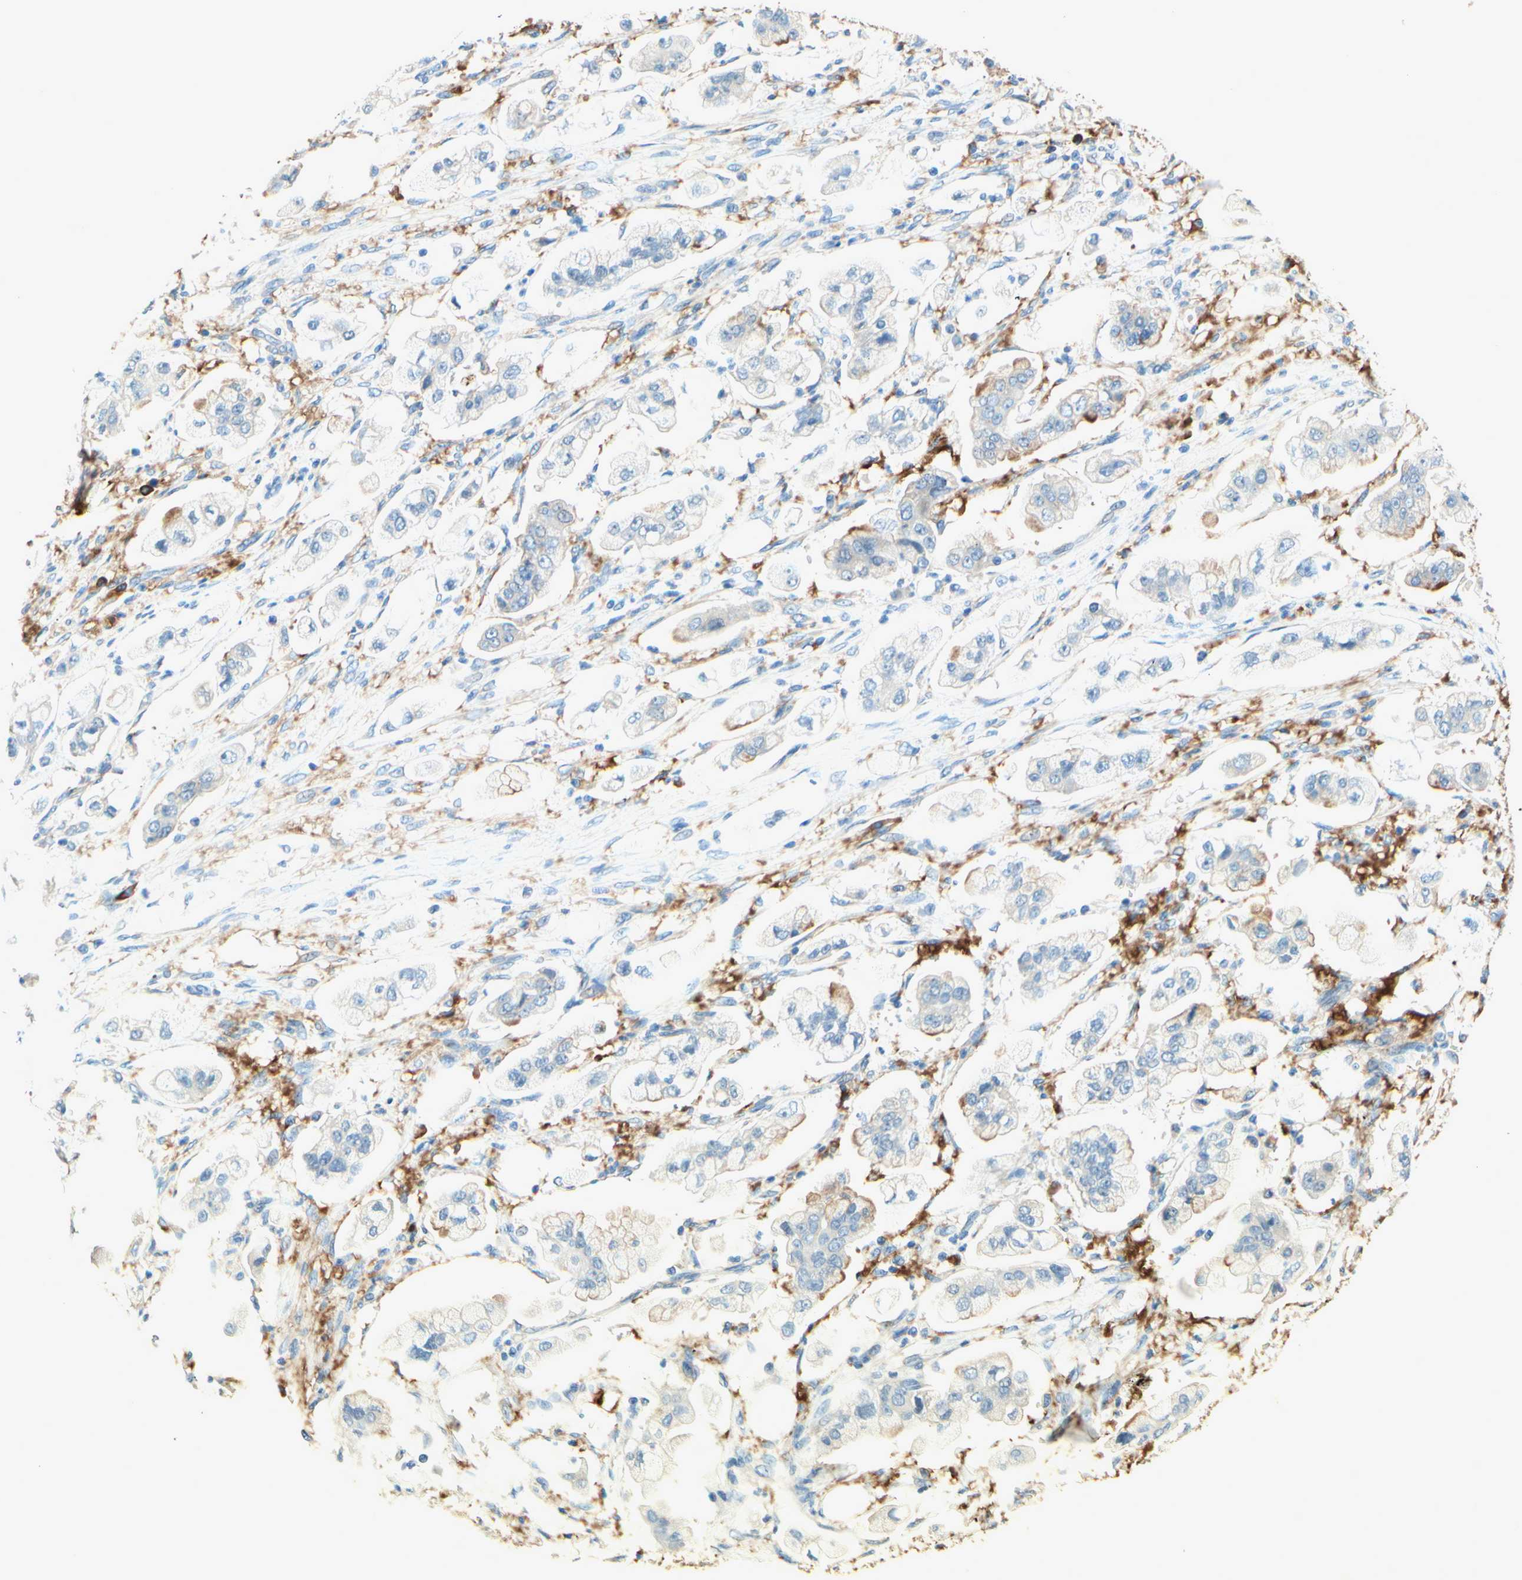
{"staining": {"intensity": "weak", "quantity": "<25%", "location": "cytoplasmic/membranous"}, "tissue": "stomach cancer", "cell_type": "Tumor cells", "image_type": "cancer", "snomed": [{"axis": "morphology", "description": "Adenocarcinoma, NOS"}, {"axis": "topography", "description": "Stomach"}], "caption": "IHC image of neoplastic tissue: stomach cancer stained with DAB (3,3'-diaminobenzidine) demonstrates no significant protein positivity in tumor cells. Nuclei are stained in blue.", "gene": "PASD1", "patient": {"sex": "male", "age": 62}}